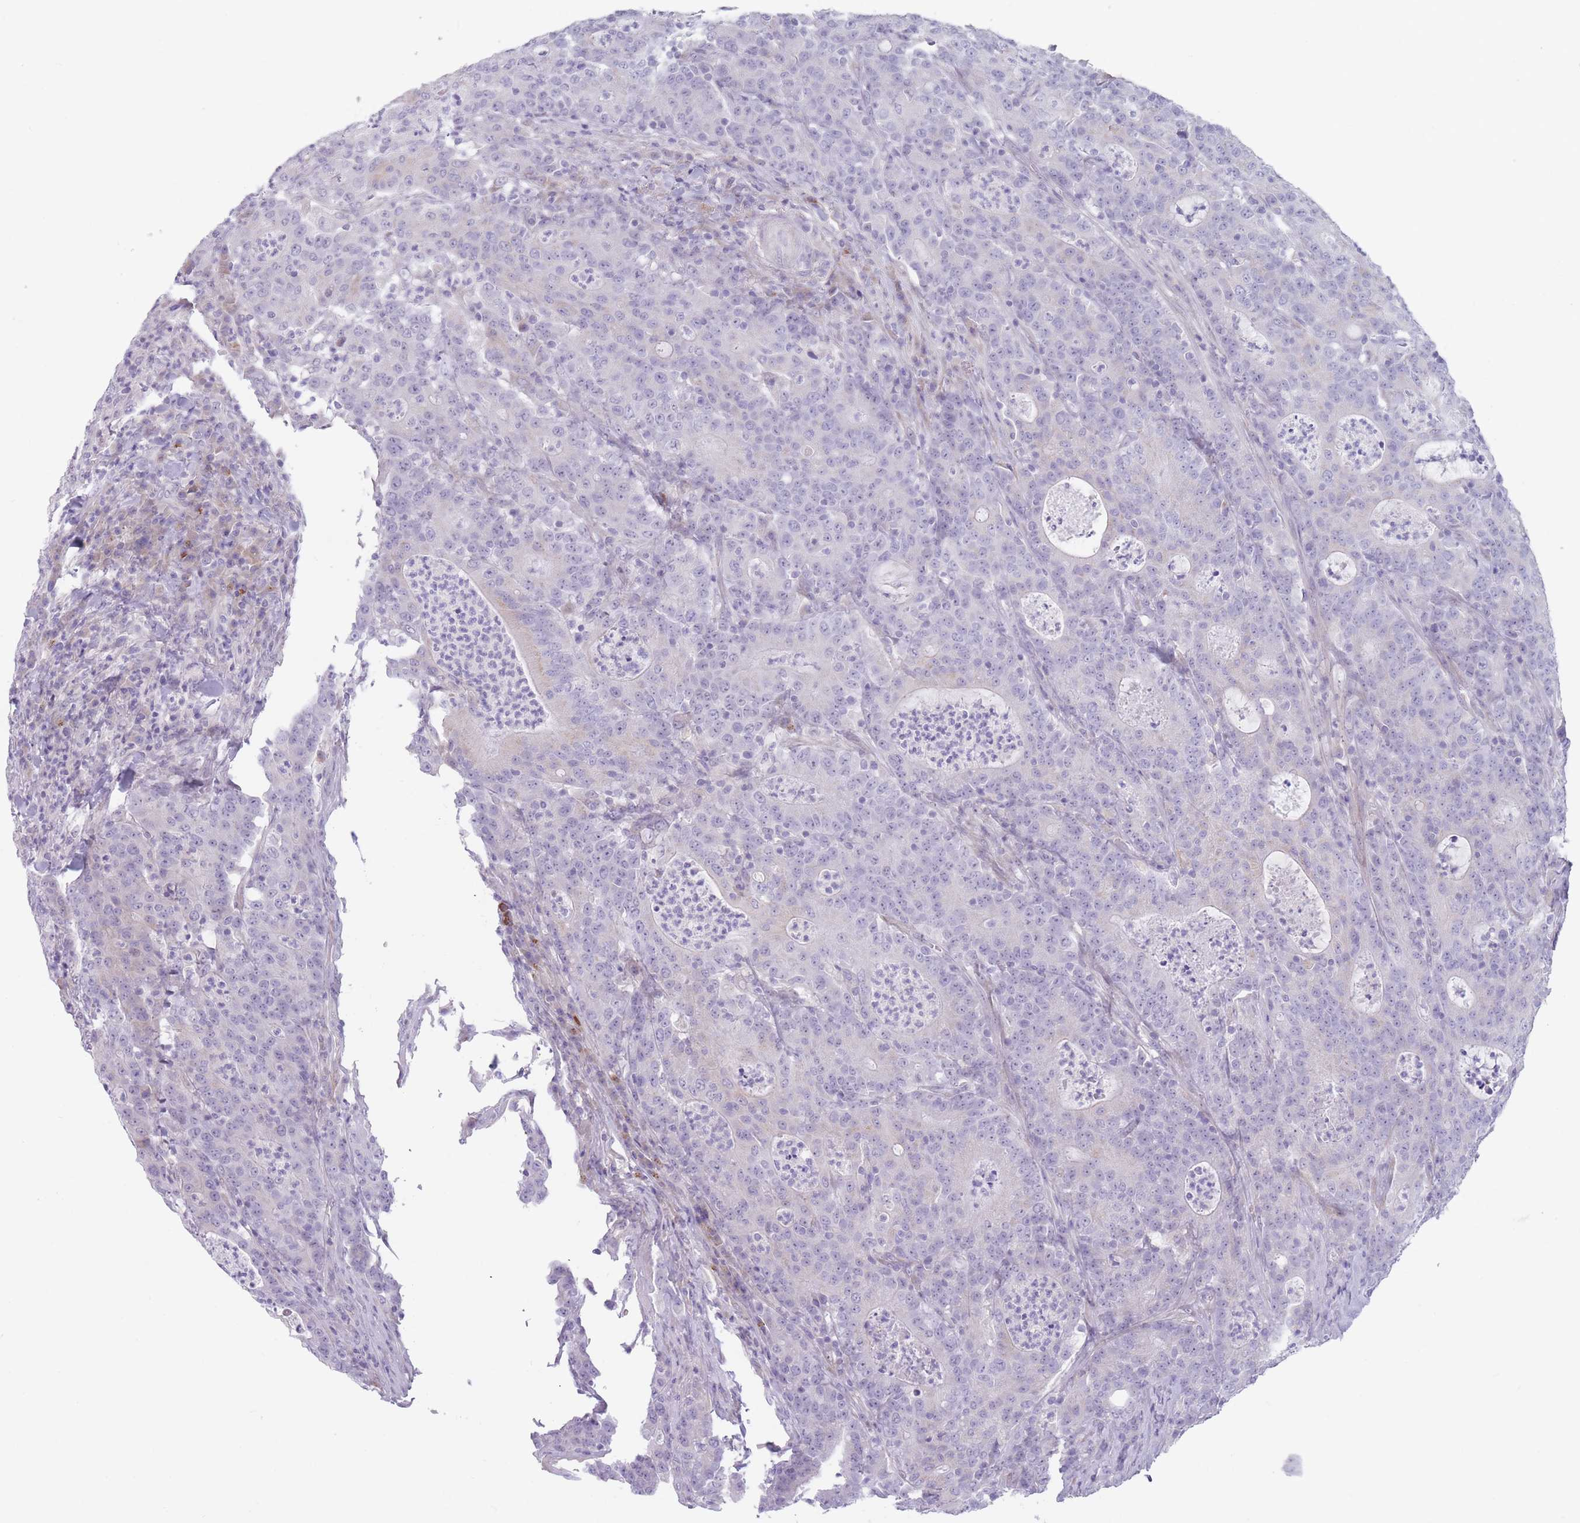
{"staining": {"intensity": "negative", "quantity": "none", "location": "none"}, "tissue": "colorectal cancer", "cell_type": "Tumor cells", "image_type": "cancer", "snomed": [{"axis": "morphology", "description": "Adenocarcinoma, NOS"}, {"axis": "topography", "description": "Colon"}], "caption": "IHC of colorectal cancer (adenocarcinoma) exhibits no expression in tumor cells.", "gene": "PAIP2B", "patient": {"sex": "male", "age": 83}}